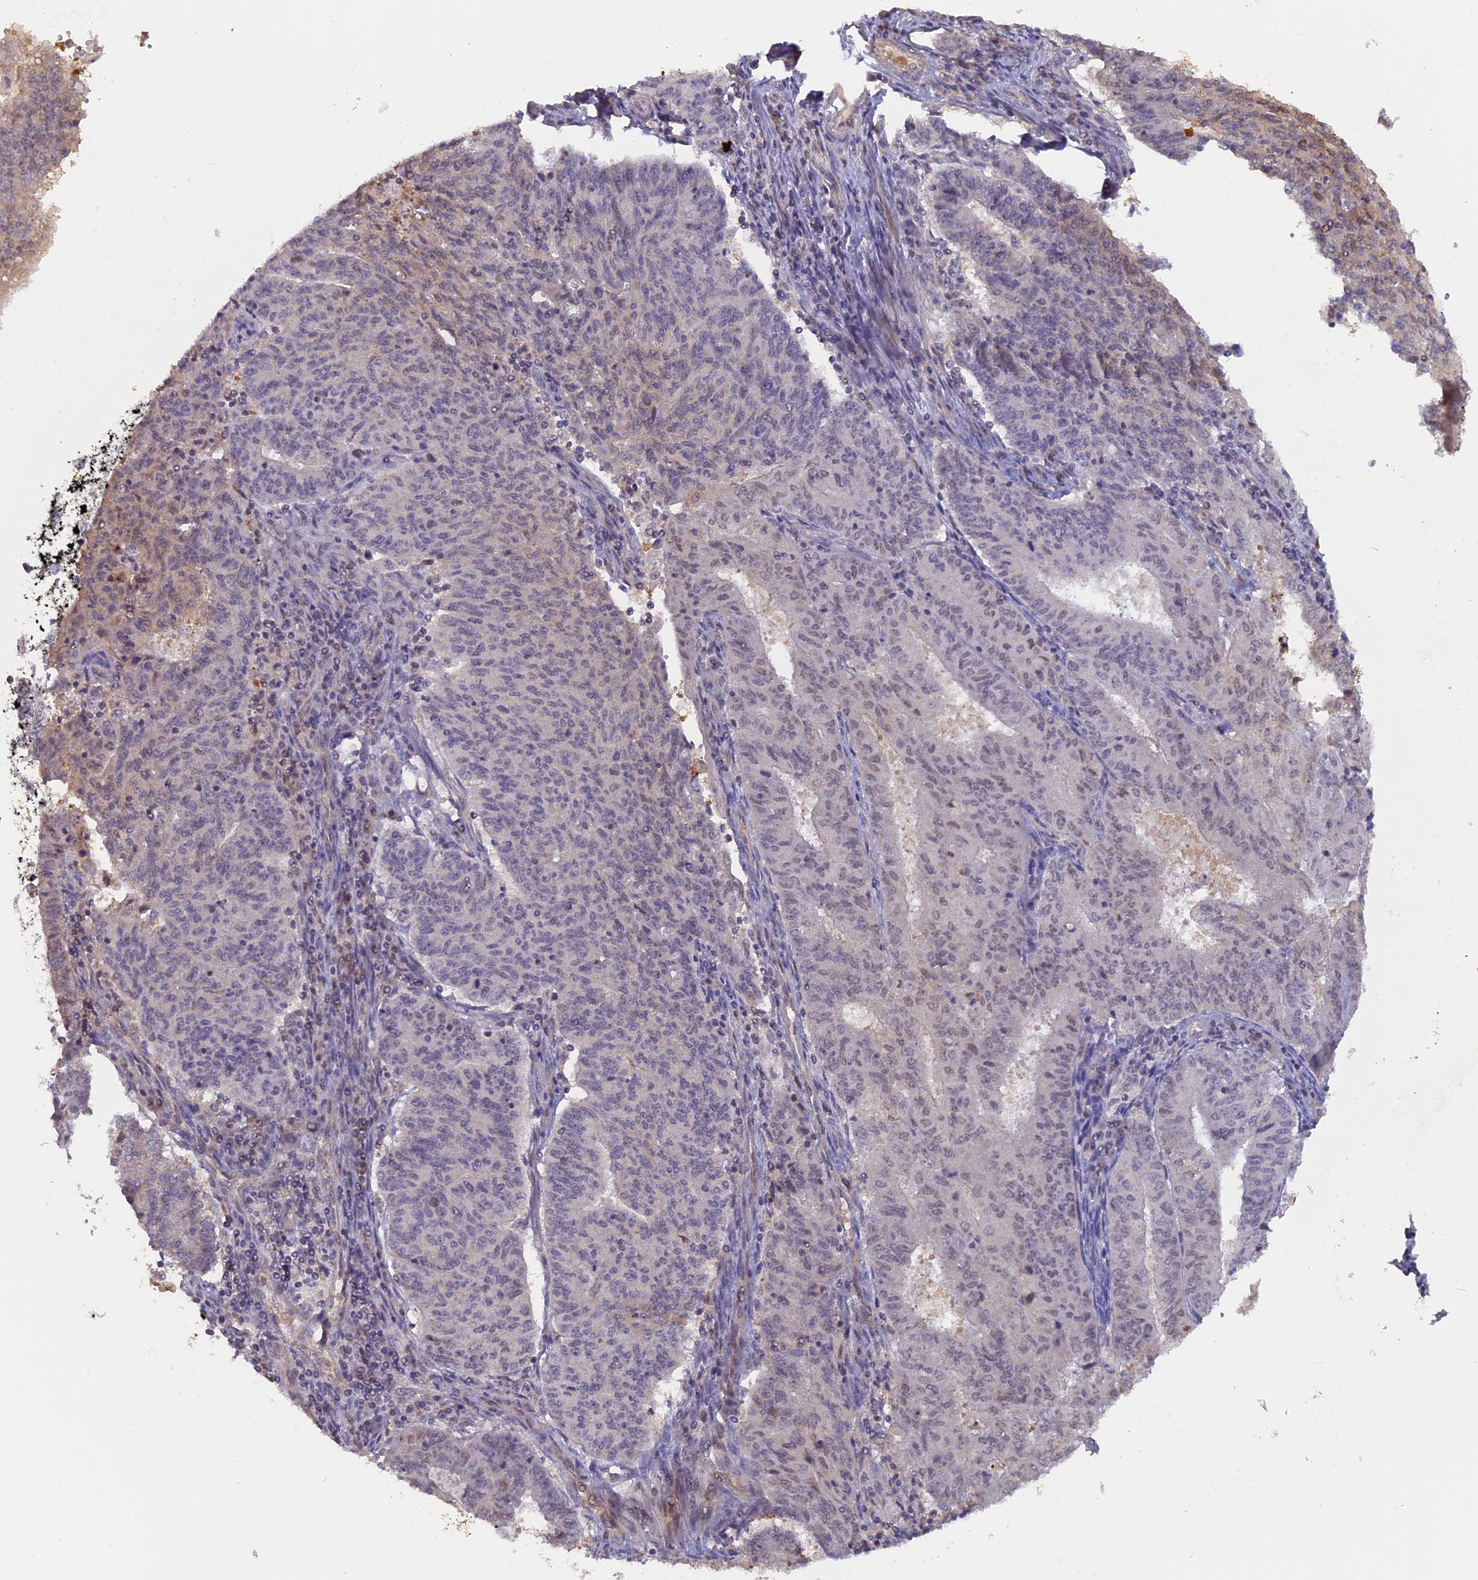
{"staining": {"intensity": "weak", "quantity": "25%-75%", "location": "nuclear"}, "tissue": "endometrial cancer", "cell_type": "Tumor cells", "image_type": "cancer", "snomed": [{"axis": "morphology", "description": "Adenocarcinoma, NOS"}, {"axis": "topography", "description": "Endometrium"}], "caption": "IHC micrograph of neoplastic tissue: endometrial cancer (adenocarcinoma) stained using immunohistochemistry exhibits low levels of weak protein expression localized specifically in the nuclear of tumor cells, appearing as a nuclear brown color.", "gene": "FAM98C", "patient": {"sex": "female", "age": 59}}